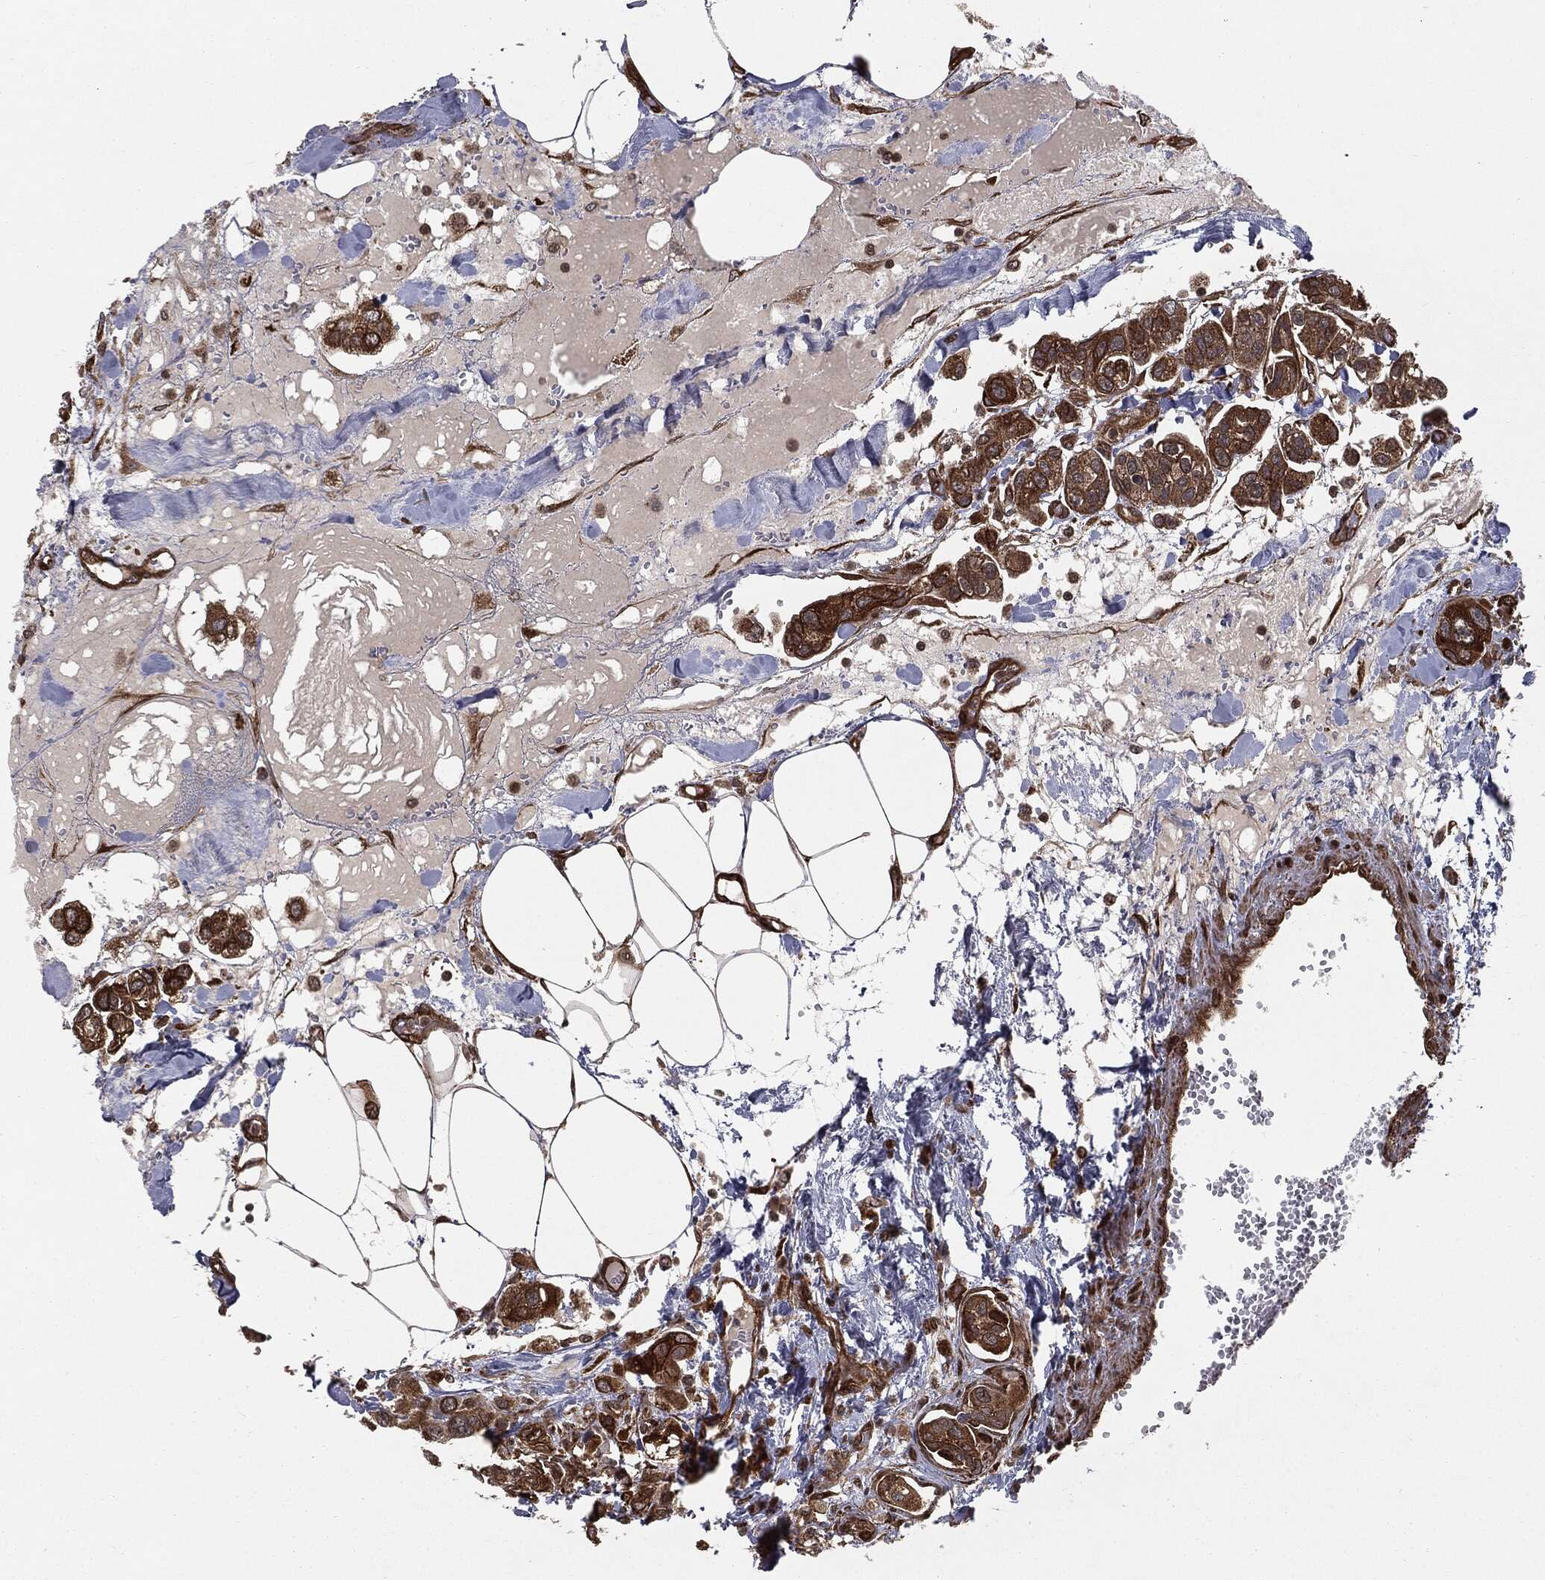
{"staining": {"intensity": "strong", "quantity": ">75%", "location": "cytoplasmic/membranous"}, "tissue": "urothelial cancer", "cell_type": "Tumor cells", "image_type": "cancer", "snomed": [{"axis": "morphology", "description": "Urothelial carcinoma, High grade"}, {"axis": "topography", "description": "Urinary bladder"}], "caption": "A high amount of strong cytoplasmic/membranous expression is appreciated in approximately >75% of tumor cells in urothelial cancer tissue.", "gene": "RANBP9", "patient": {"sex": "male", "age": 67}}